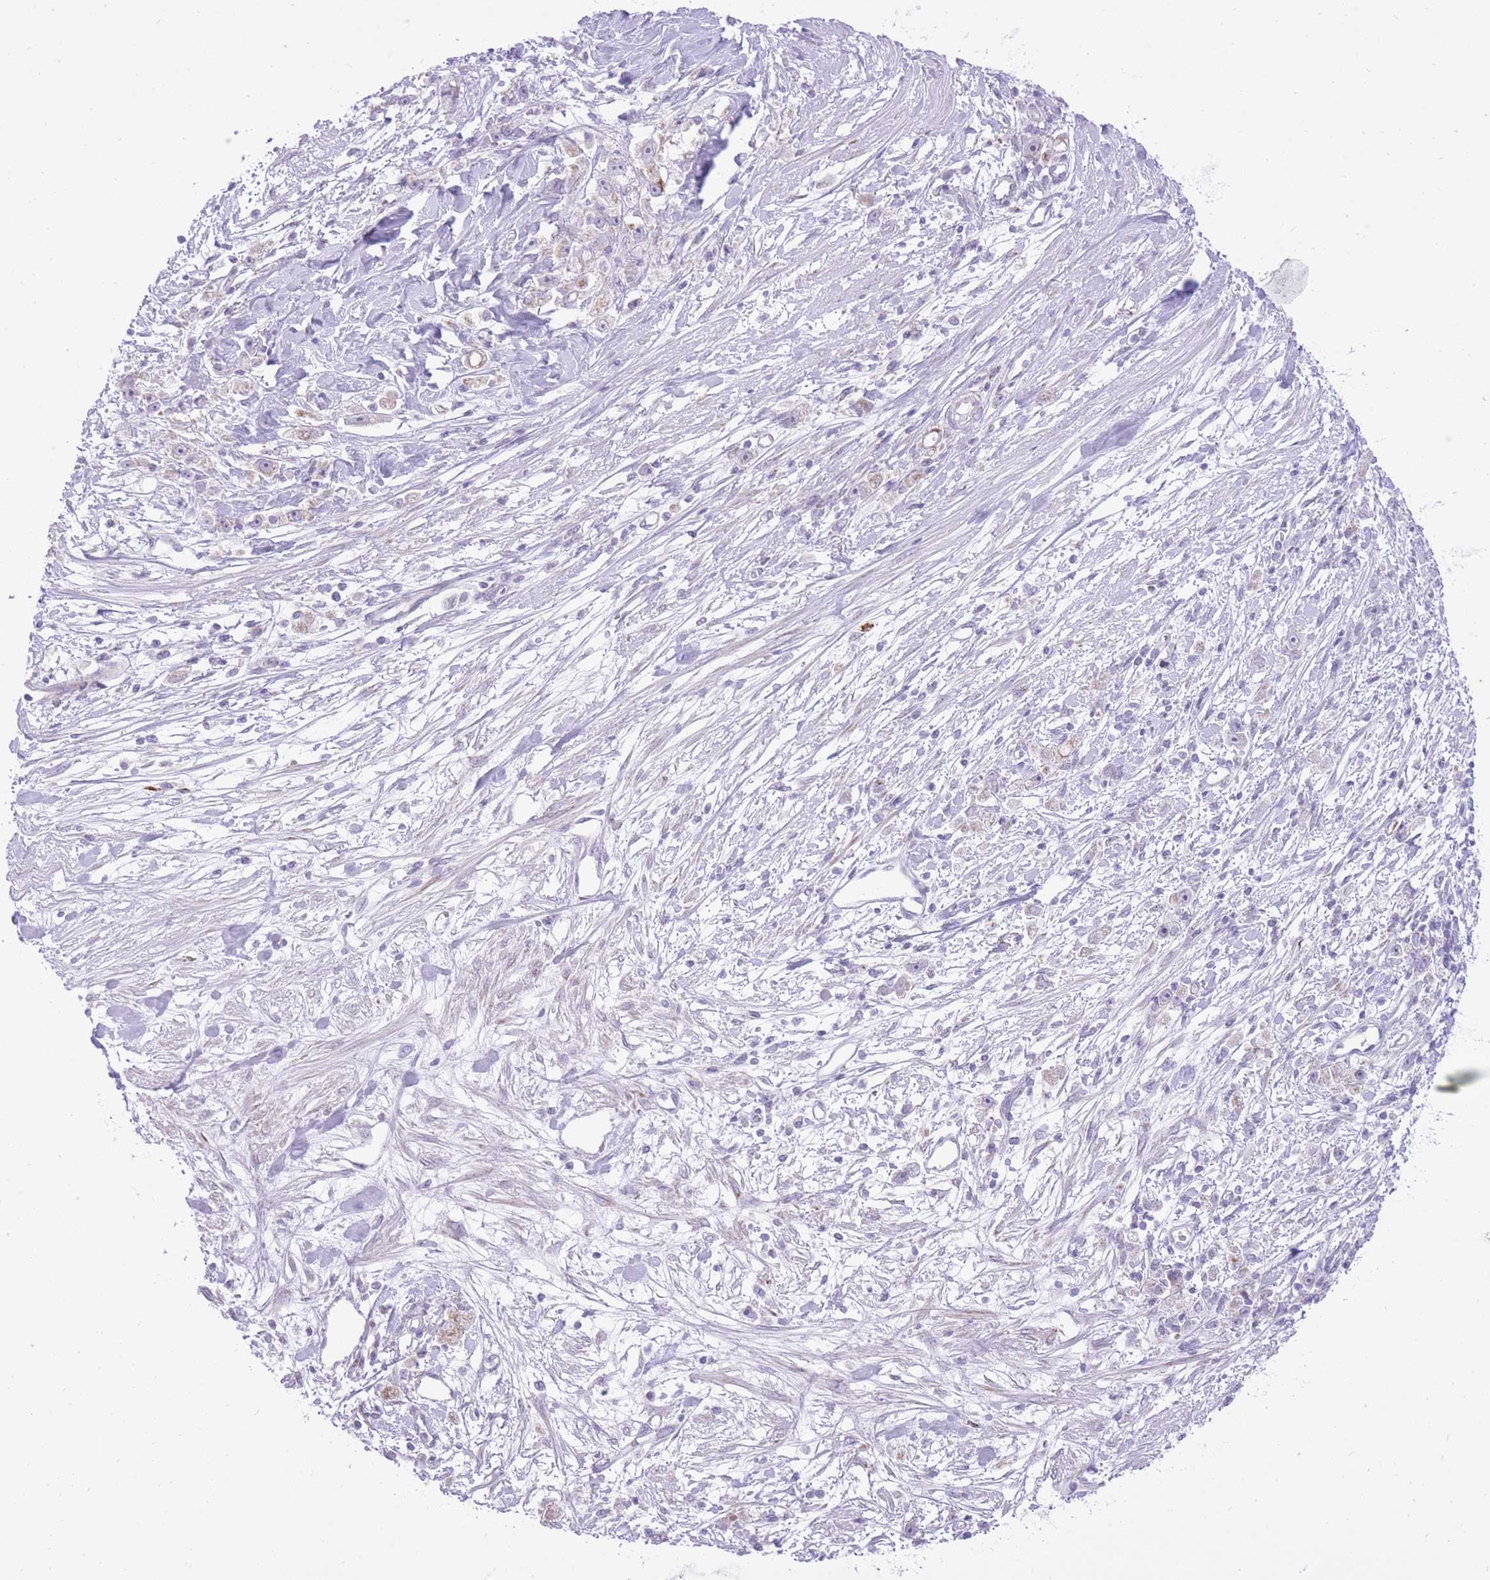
{"staining": {"intensity": "negative", "quantity": "none", "location": "none"}, "tissue": "stomach cancer", "cell_type": "Tumor cells", "image_type": "cancer", "snomed": [{"axis": "morphology", "description": "Adenocarcinoma, NOS"}, {"axis": "topography", "description": "Stomach"}], "caption": "Tumor cells show no significant positivity in adenocarcinoma (stomach).", "gene": "DENND2D", "patient": {"sex": "female", "age": 59}}